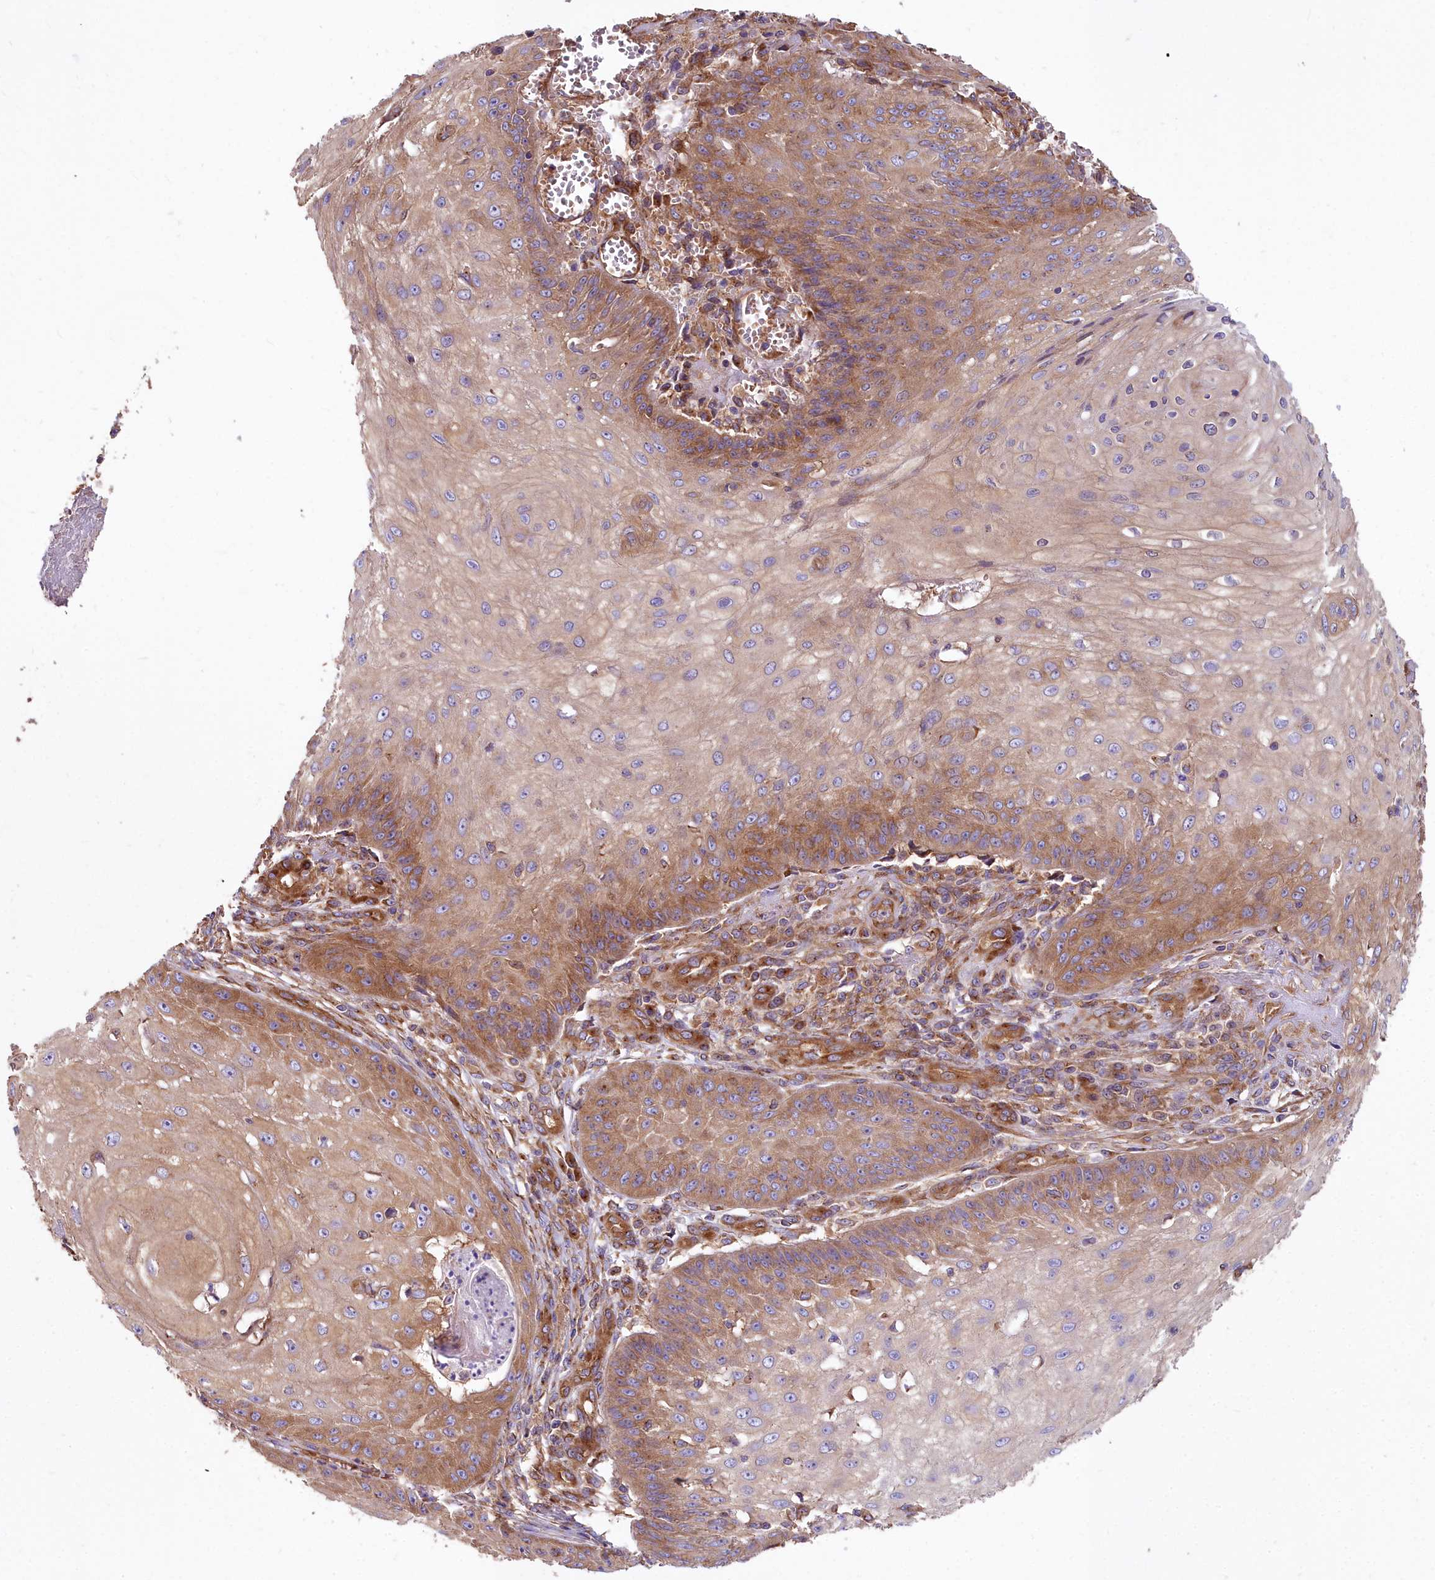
{"staining": {"intensity": "moderate", "quantity": ">75%", "location": "cytoplasmic/membranous"}, "tissue": "skin cancer", "cell_type": "Tumor cells", "image_type": "cancer", "snomed": [{"axis": "morphology", "description": "Squamous cell carcinoma, NOS"}, {"axis": "topography", "description": "Skin"}], "caption": "IHC histopathology image of neoplastic tissue: skin squamous cell carcinoma stained using immunohistochemistry shows medium levels of moderate protein expression localized specifically in the cytoplasmic/membranous of tumor cells, appearing as a cytoplasmic/membranous brown color.", "gene": "DCTN3", "patient": {"sex": "male", "age": 70}}